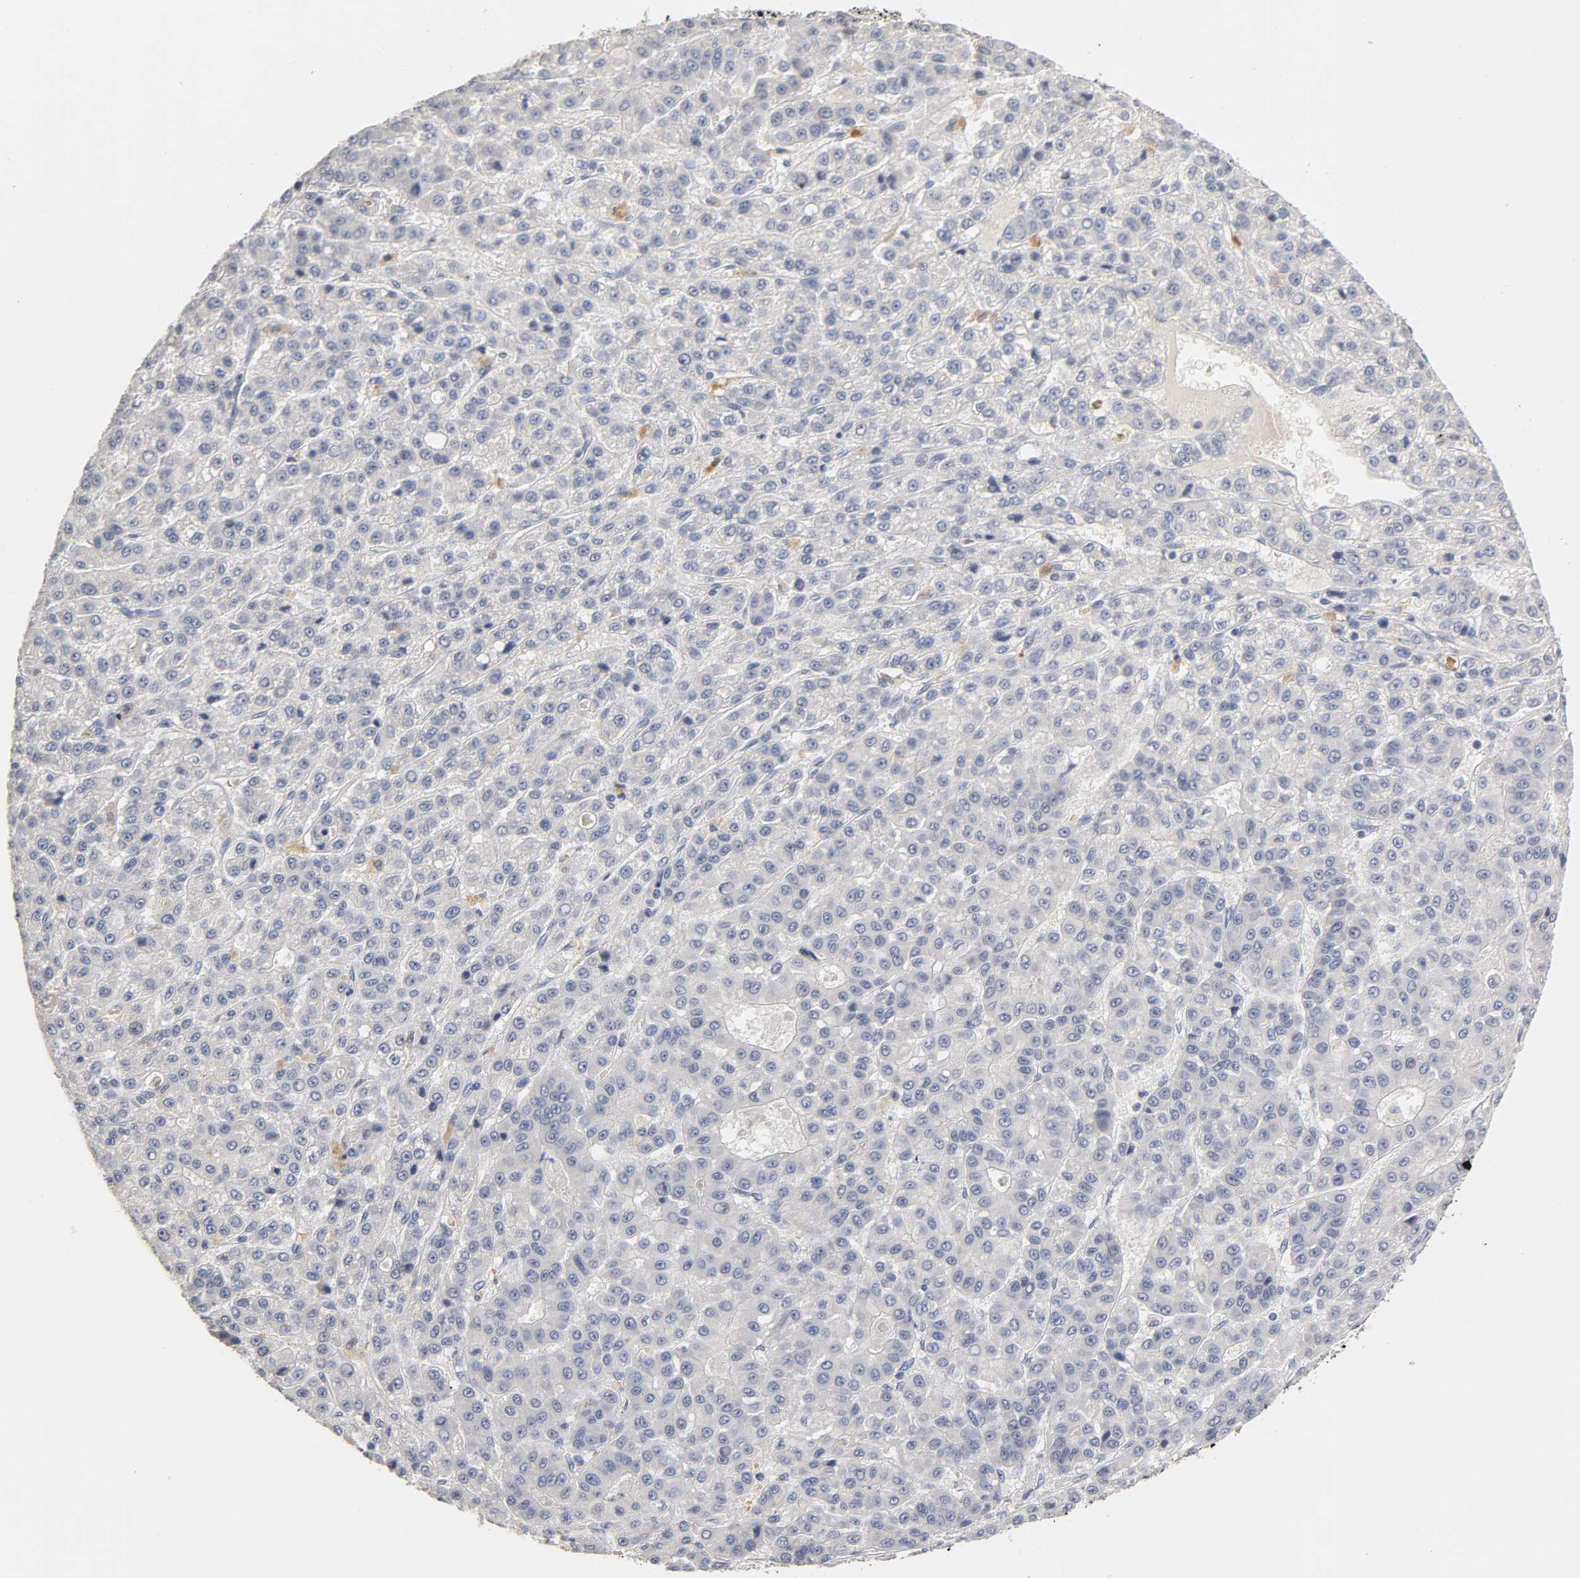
{"staining": {"intensity": "negative", "quantity": "none", "location": "none"}, "tissue": "liver cancer", "cell_type": "Tumor cells", "image_type": "cancer", "snomed": [{"axis": "morphology", "description": "Carcinoma, Hepatocellular, NOS"}, {"axis": "topography", "description": "Liver"}], "caption": "An immunohistochemistry (IHC) histopathology image of liver hepatocellular carcinoma is shown. There is no staining in tumor cells of liver hepatocellular carcinoma.", "gene": "OVOL1", "patient": {"sex": "male", "age": 70}}